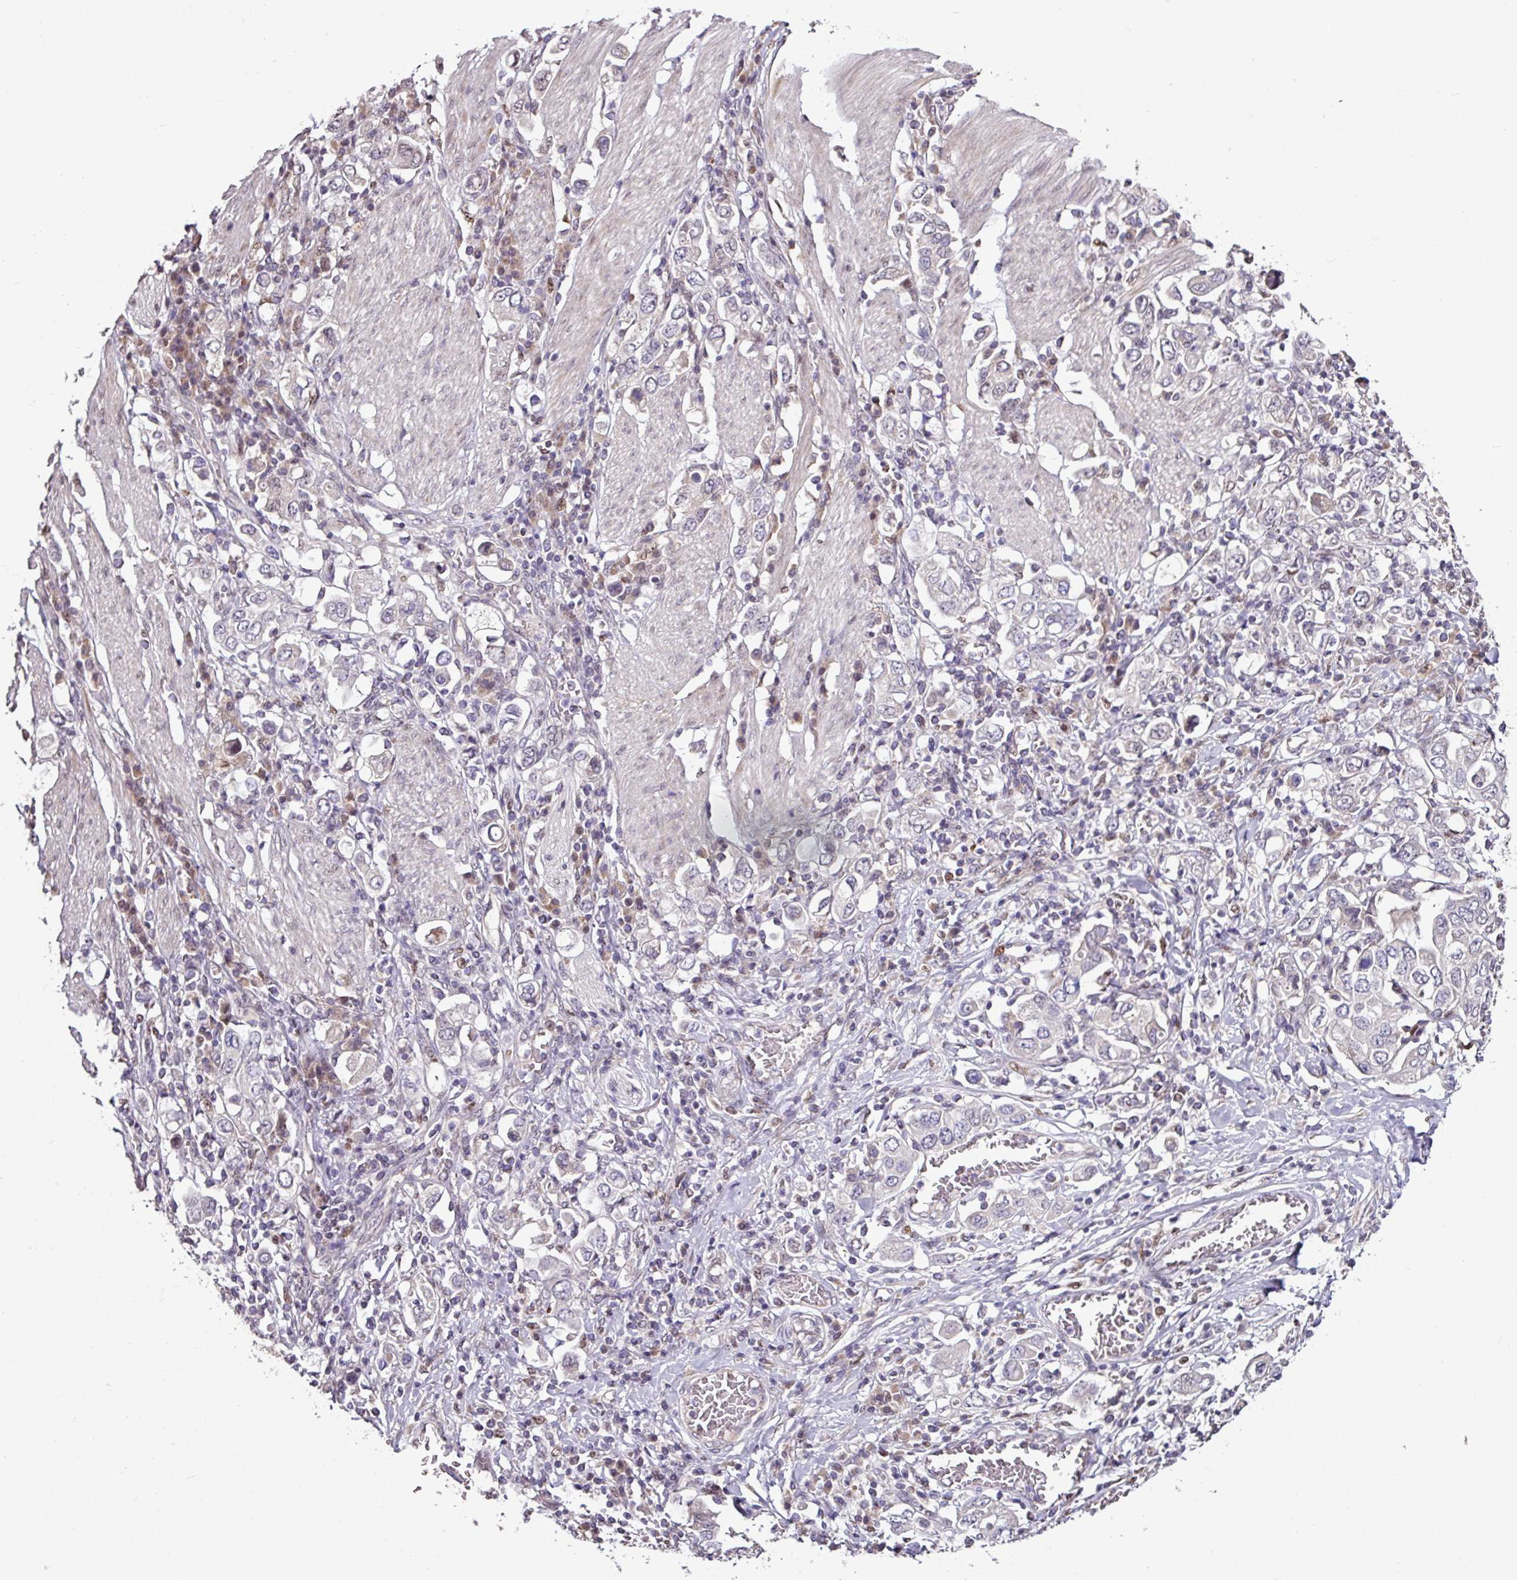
{"staining": {"intensity": "negative", "quantity": "none", "location": "none"}, "tissue": "stomach cancer", "cell_type": "Tumor cells", "image_type": "cancer", "snomed": [{"axis": "morphology", "description": "Adenocarcinoma, NOS"}, {"axis": "topography", "description": "Stomach, upper"}], "caption": "Tumor cells show no significant protein staining in adenocarcinoma (stomach). (DAB (3,3'-diaminobenzidine) immunohistochemistry with hematoxylin counter stain).", "gene": "SKIC2", "patient": {"sex": "male", "age": 62}}